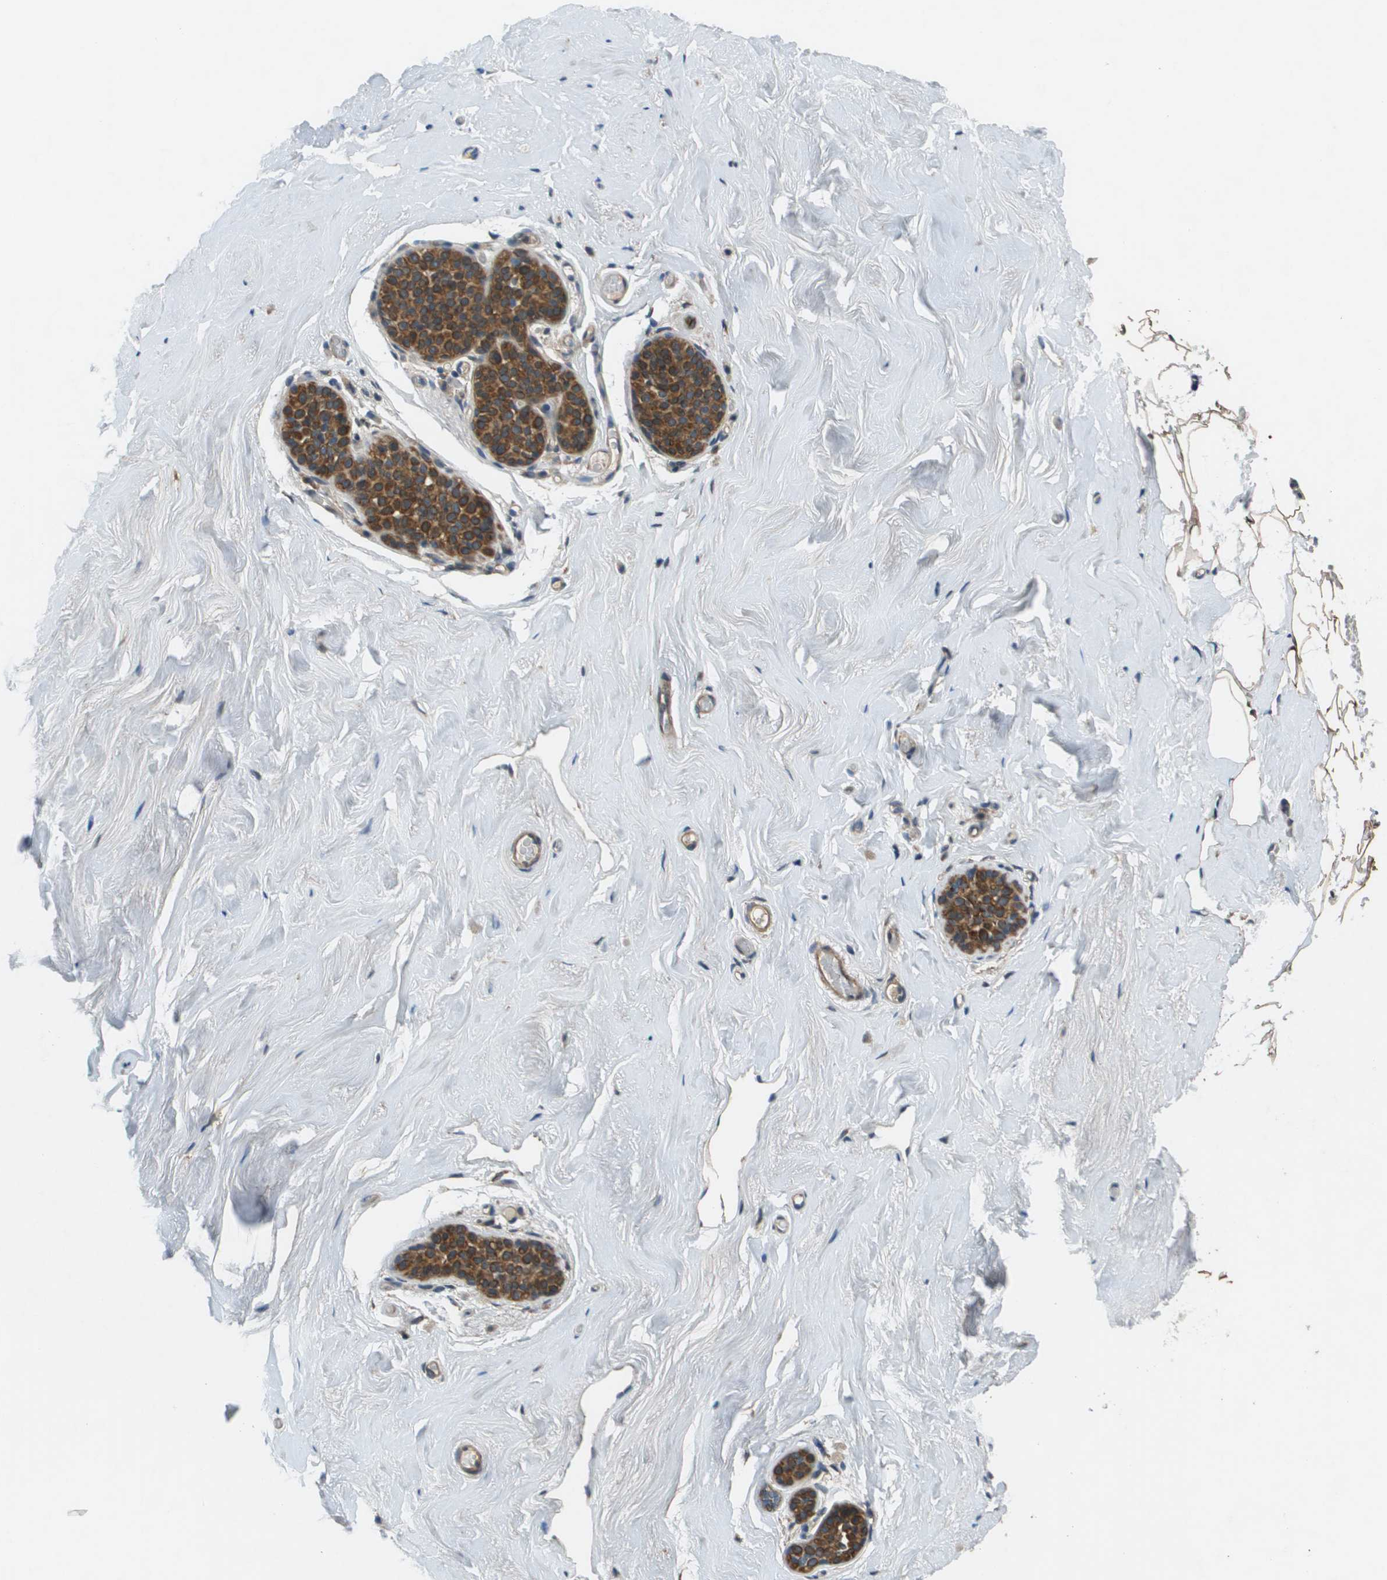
{"staining": {"intensity": "moderate", "quantity": ">75%", "location": "cytoplasmic/membranous"}, "tissue": "breast", "cell_type": "Adipocytes", "image_type": "normal", "snomed": [{"axis": "morphology", "description": "Normal tissue, NOS"}, {"axis": "topography", "description": "Breast"}], "caption": "Adipocytes show medium levels of moderate cytoplasmic/membranous positivity in approximately >75% of cells in benign human breast. (DAB = brown stain, brightfield microscopy at high magnification).", "gene": "CDKN2C", "patient": {"sex": "female", "age": 75}}